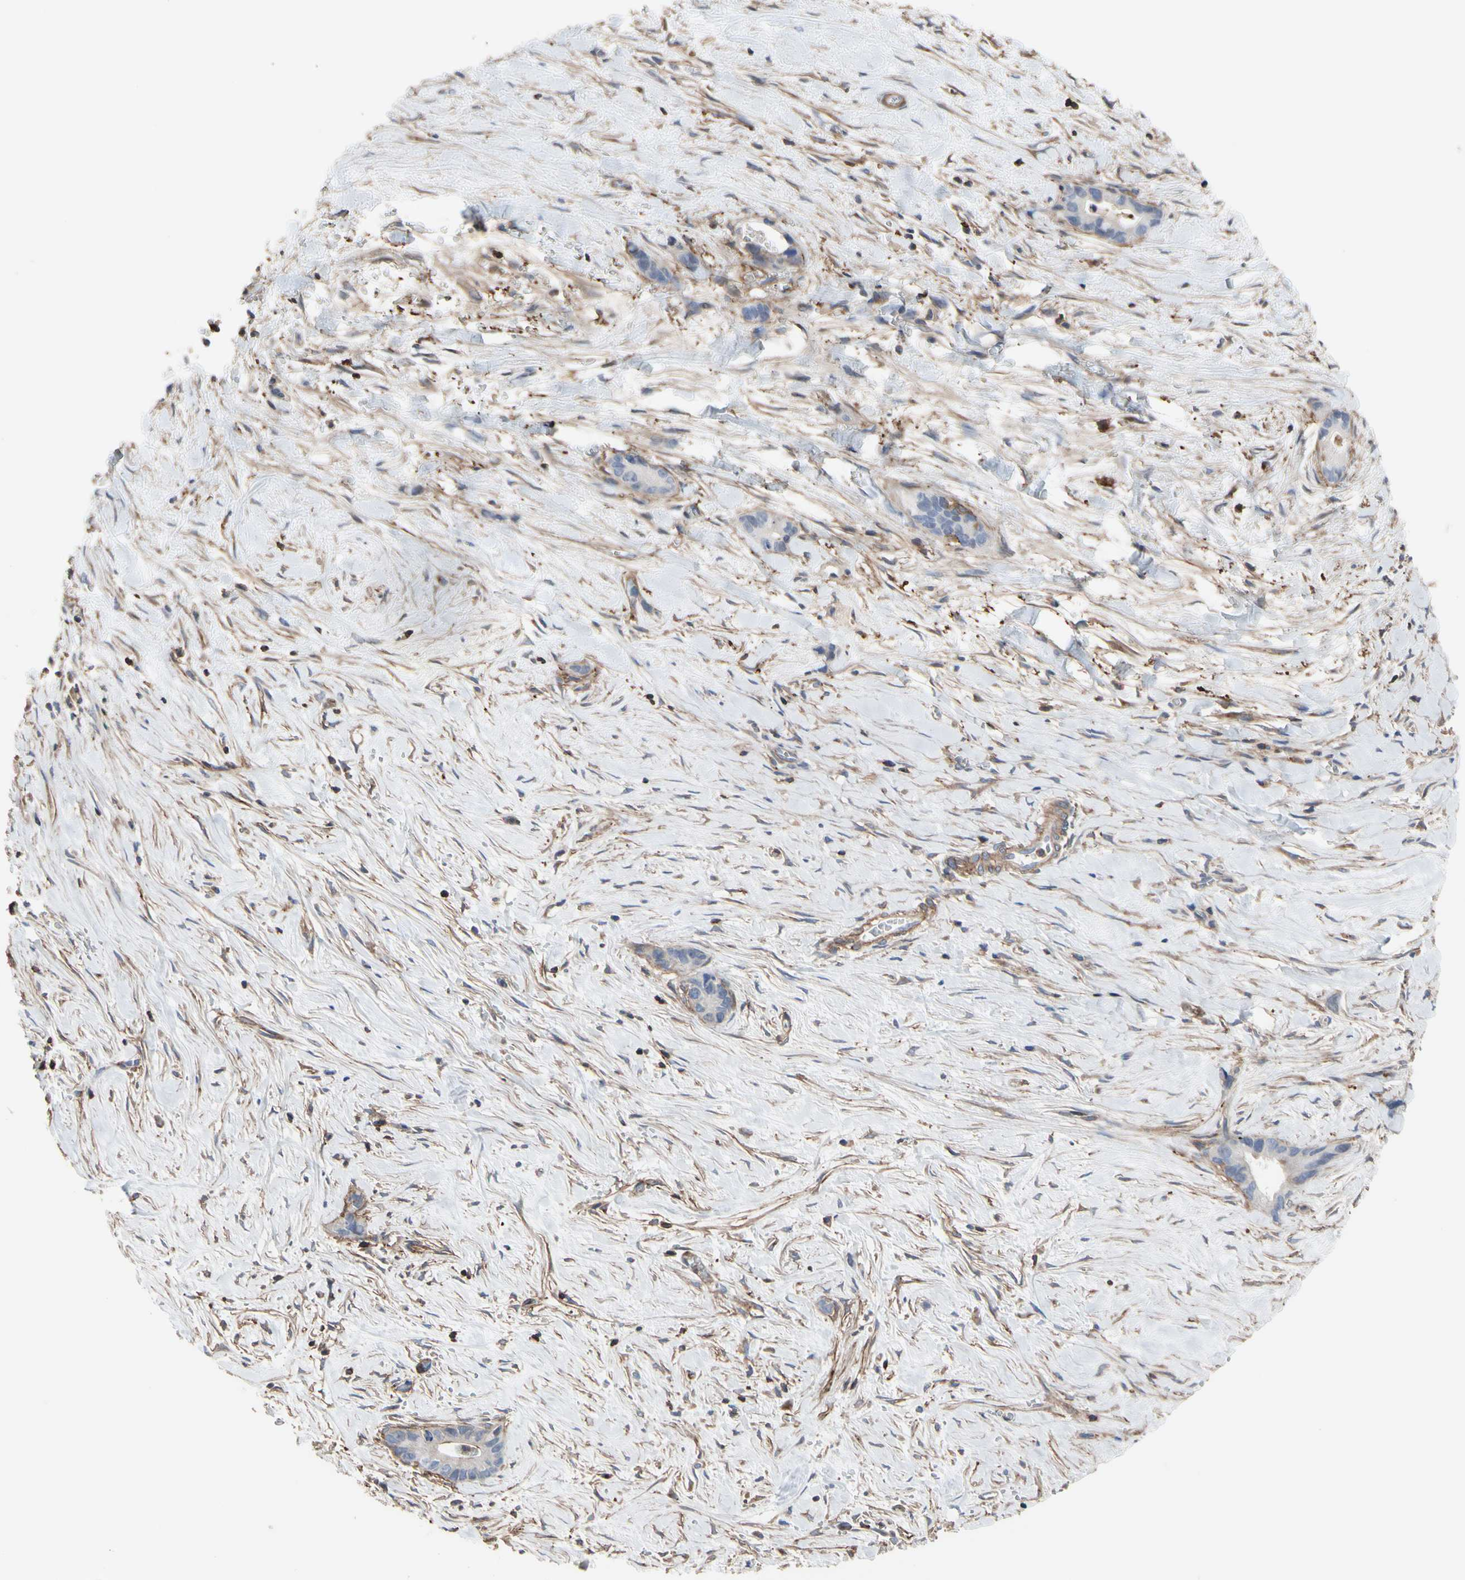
{"staining": {"intensity": "weak", "quantity": ">75%", "location": "cytoplasmic/membranous"}, "tissue": "liver cancer", "cell_type": "Tumor cells", "image_type": "cancer", "snomed": [{"axis": "morphology", "description": "Cholangiocarcinoma"}, {"axis": "topography", "description": "Liver"}], "caption": "Brown immunohistochemical staining in liver cancer (cholangiocarcinoma) displays weak cytoplasmic/membranous staining in about >75% of tumor cells.", "gene": "ANXA6", "patient": {"sex": "female", "age": 55}}